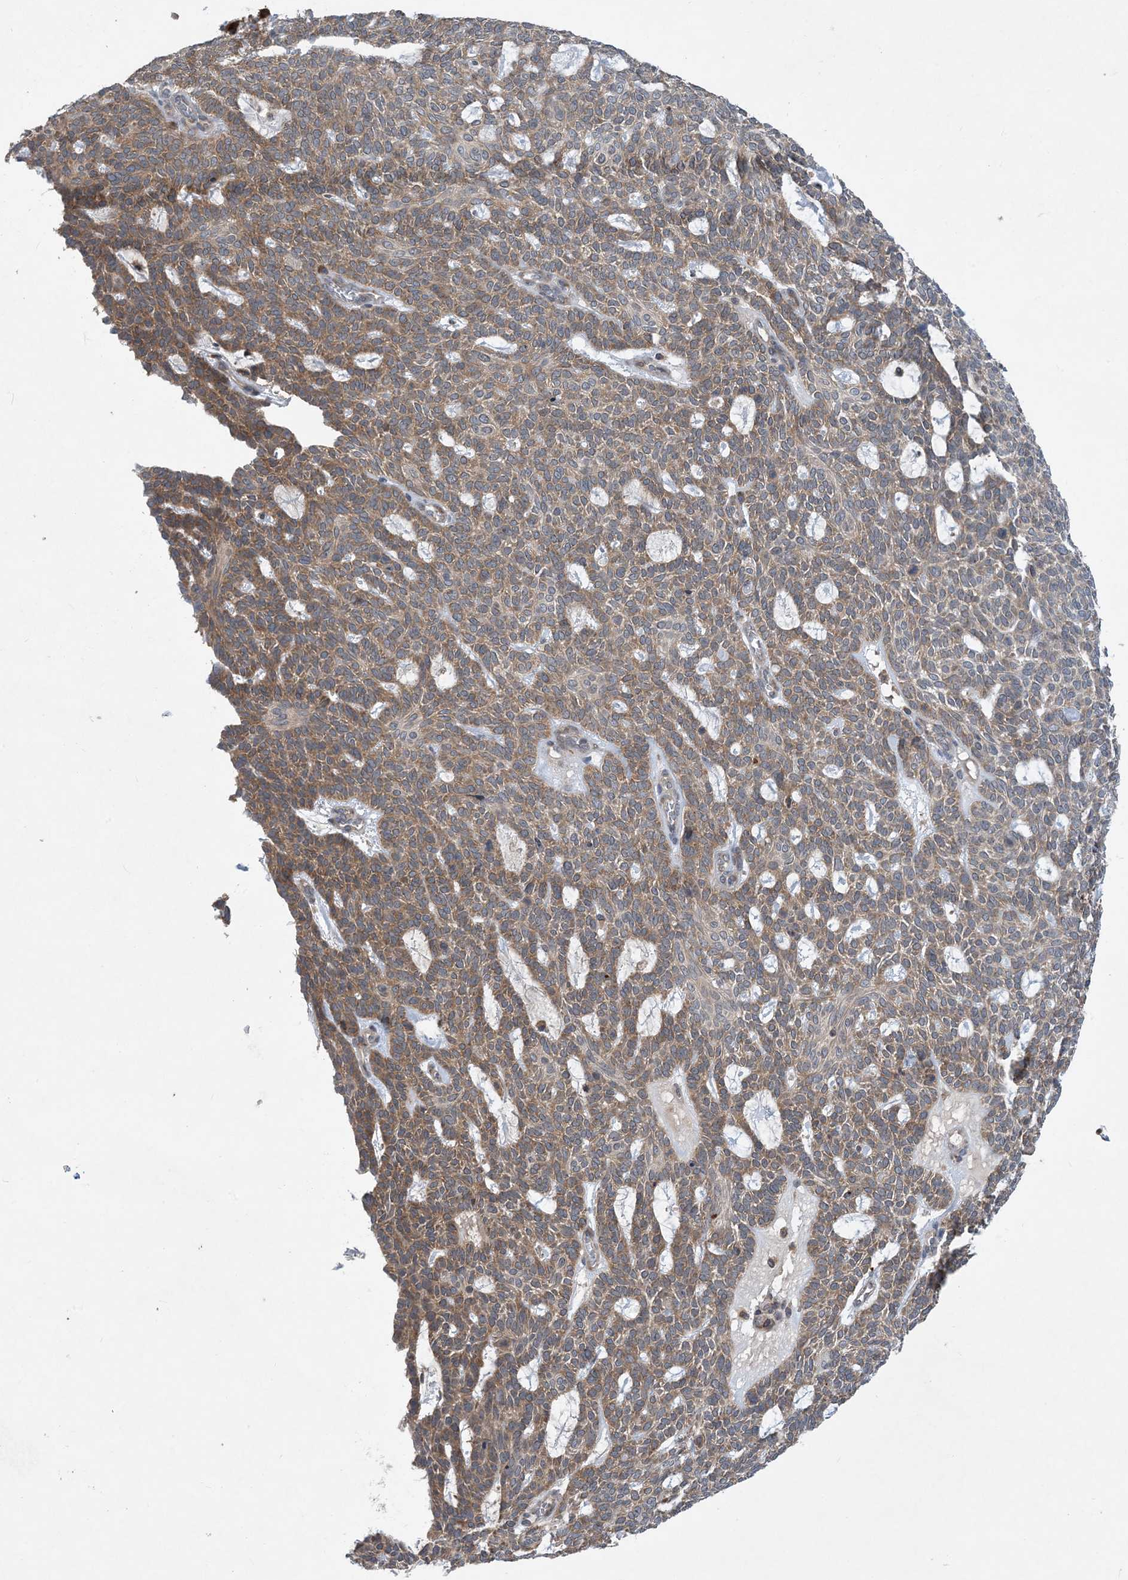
{"staining": {"intensity": "moderate", "quantity": ">75%", "location": "cytoplasmic/membranous"}, "tissue": "skin cancer", "cell_type": "Tumor cells", "image_type": "cancer", "snomed": [{"axis": "morphology", "description": "Squamous cell carcinoma, NOS"}, {"axis": "topography", "description": "Skin"}], "caption": "Brown immunohistochemical staining in skin cancer (squamous cell carcinoma) displays moderate cytoplasmic/membranous staining in approximately >75% of tumor cells. (IHC, brightfield microscopy, high magnification).", "gene": "PHOSPHO2", "patient": {"sex": "female", "age": 90}}